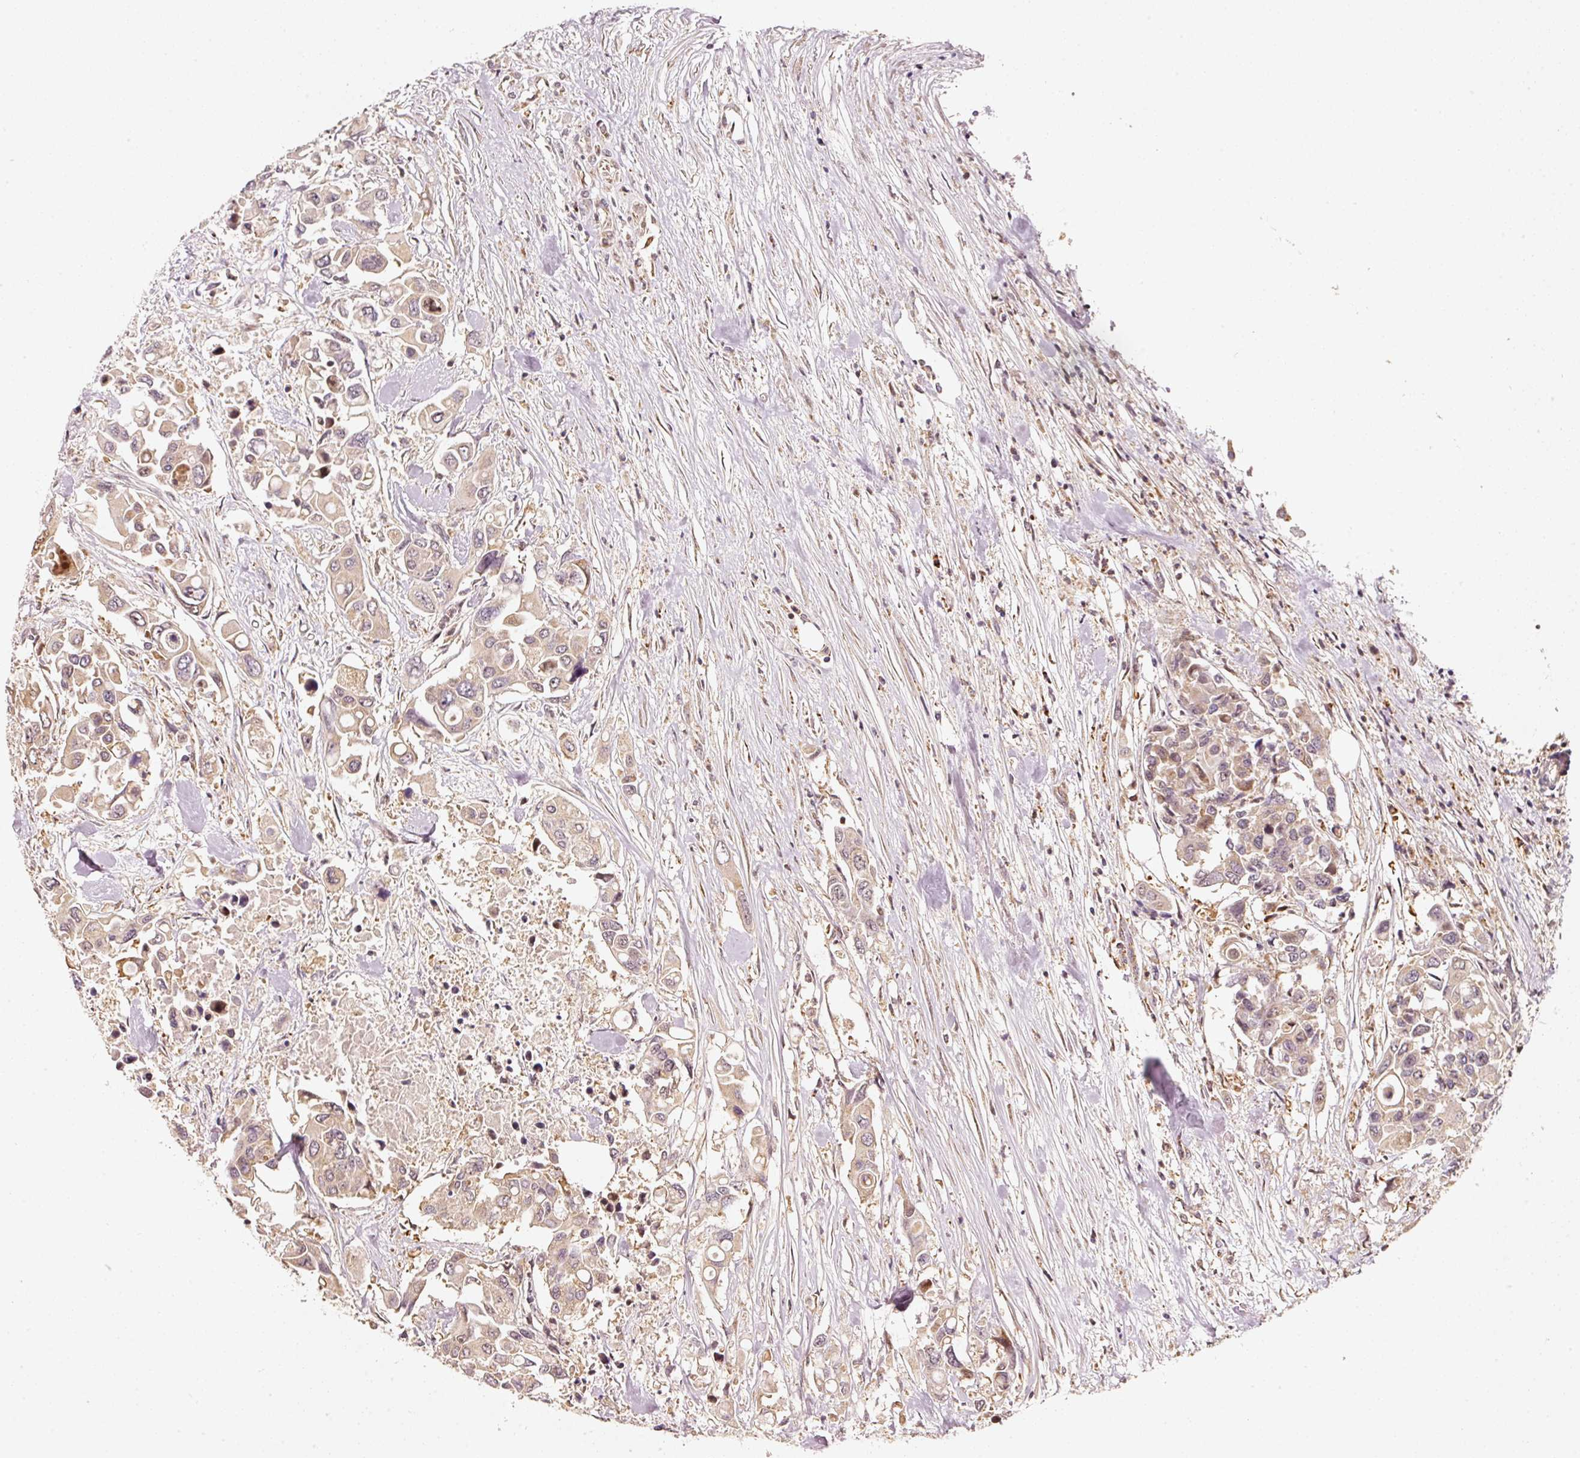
{"staining": {"intensity": "weak", "quantity": ">75%", "location": "cytoplasmic/membranous,nuclear"}, "tissue": "colorectal cancer", "cell_type": "Tumor cells", "image_type": "cancer", "snomed": [{"axis": "morphology", "description": "Adenocarcinoma, NOS"}, {"axis": "topography", "description": "Colon"}], "caption": "An immunohistochemistry photomicrograph of tumor tissue is shown. Protein staining in brown labels weak cytoplasmic/membranous and nuclear positivity in colorectal cancer (adenocarcinoma) within tumor cells.", "gene": "RAB35", "patient": {"sex": "male", "age": 77}}